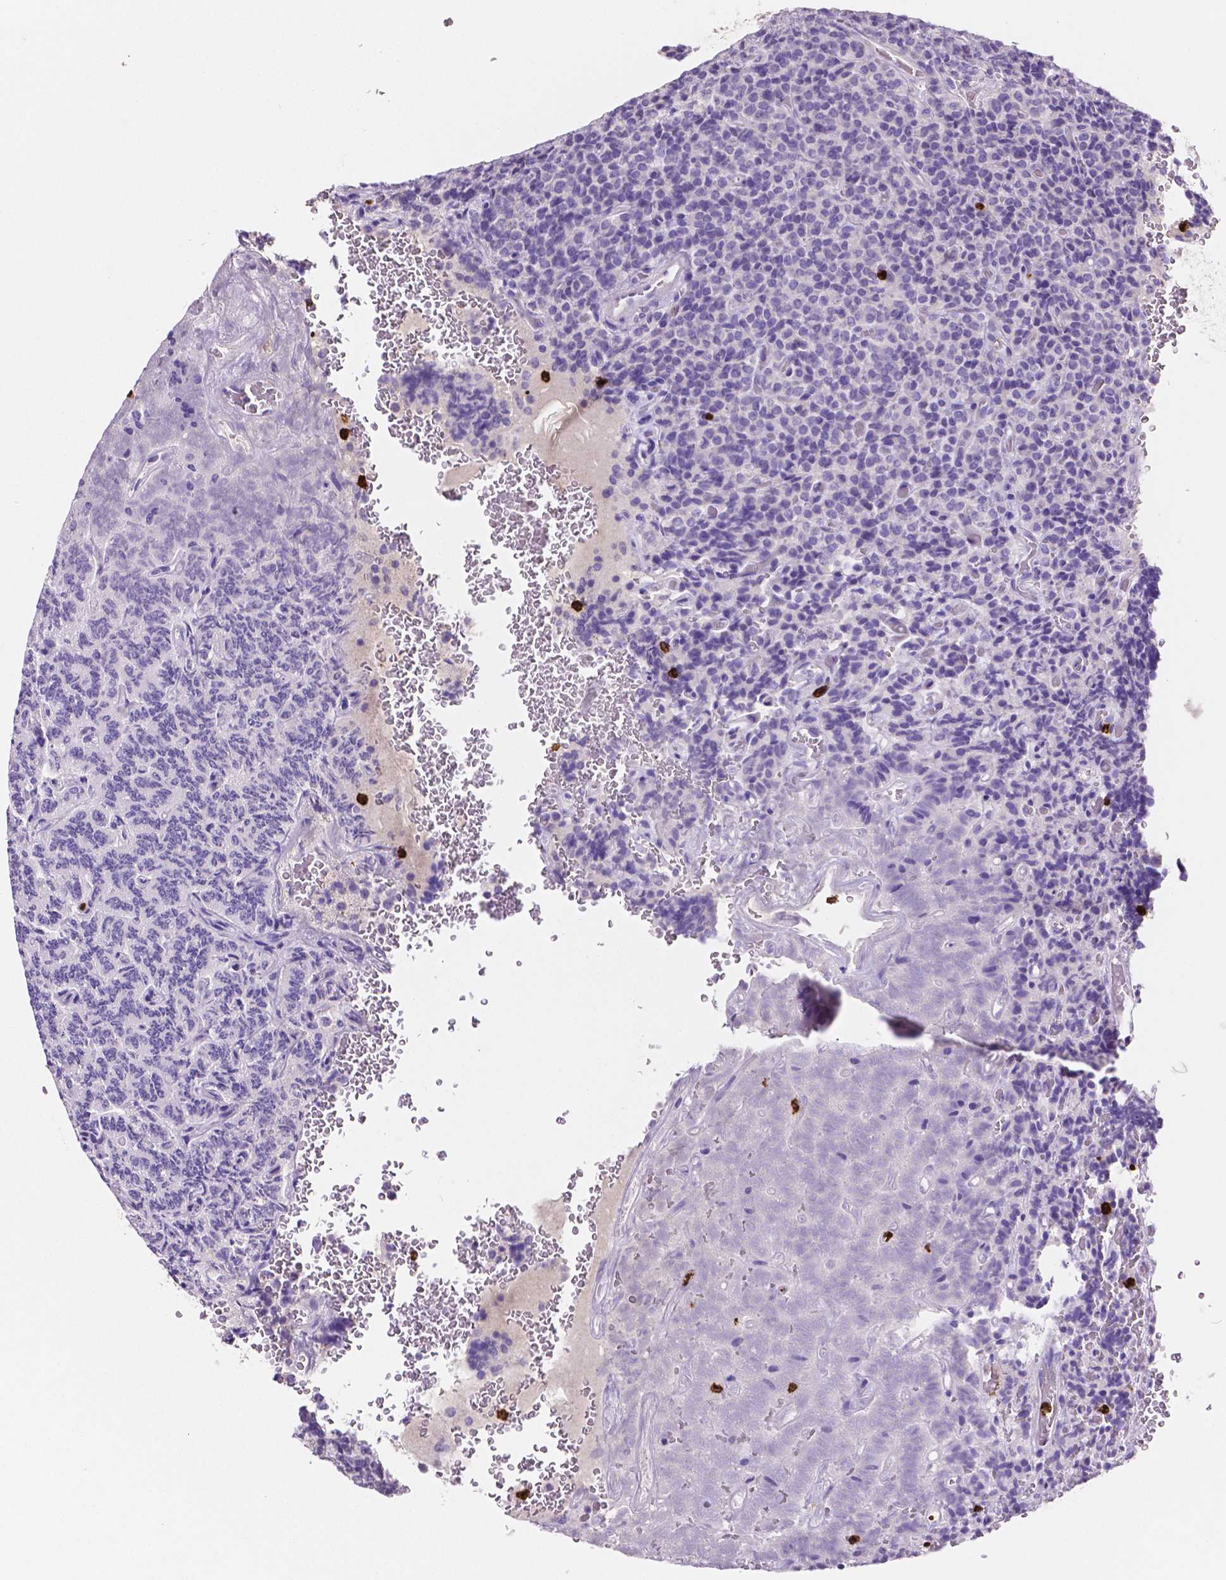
{"staining": {"intensity": "negative", "quantity": "none", "location": "none"}, "tissue": "carcinoid", "cell_type": "Tumor cells", "image_type": "cancer", "snomed": [{"axis": "morphology", "description": "Carcinoid, malignant, NOS"}, {"axis": "topography", "description": "Pancreas"}], "caption": "Immunohistochemistry (IHC) photomicrograph of neoplastic tissue: carcinoid stained with DAB (3,3'-diaminobenzidine) demonstrates no significant protein staining in tumor cells.", "gene": "MMP9", "patient": {"sex": "male", "age": 36}}